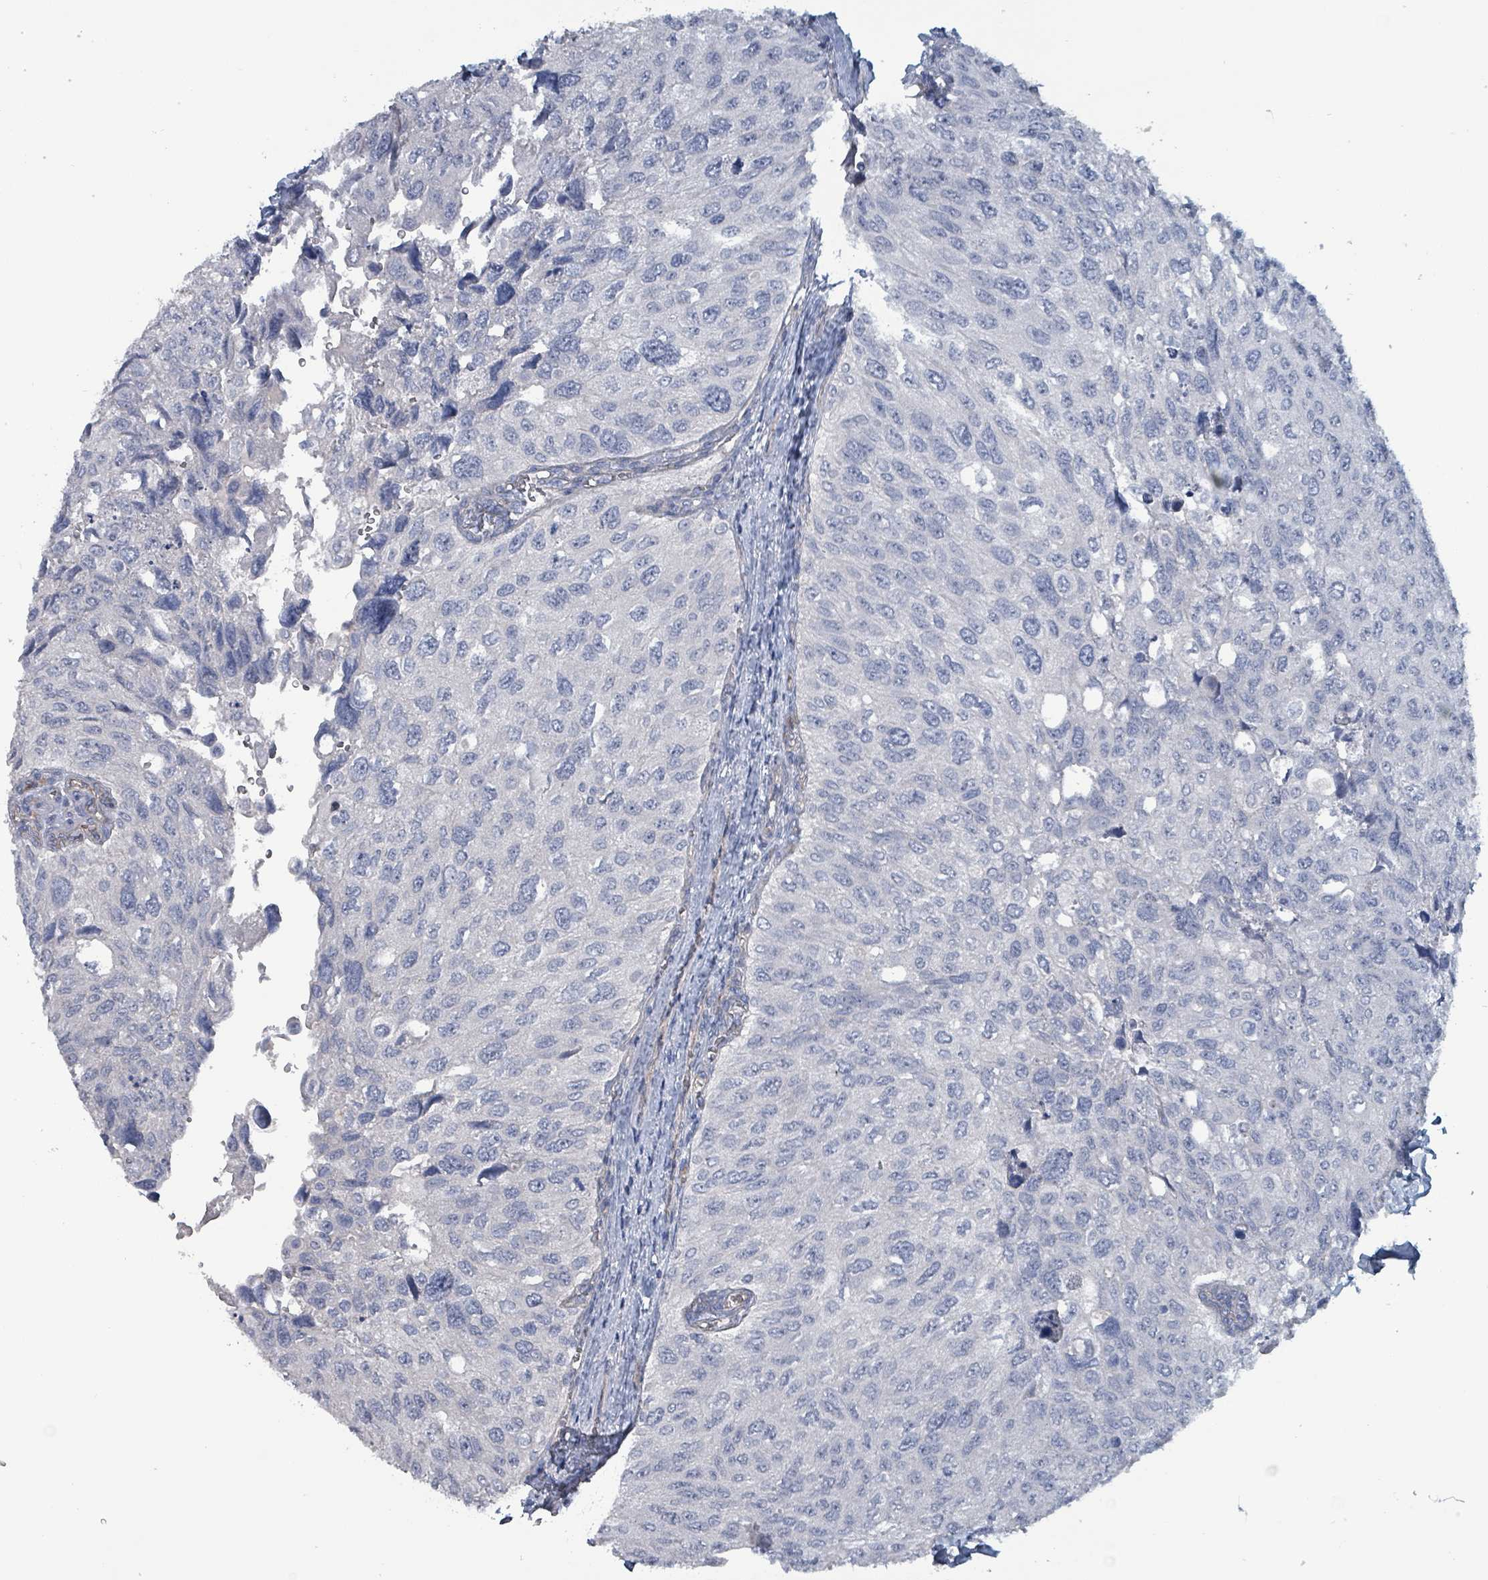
{"staining": {"intensity": "negative", "quantity": "none", "location": "none"}, "tissue": "urothelial cancer", "cell_type": "Tumor cells", "image_type": "cancer", "snomed": [{"axis": "morphology", "description": "Urothelial carcinoma, NOS"}, {"axis": "topography", "description": "Urinary bladder"}], "caption": "Immunohistochemistry histopathology image of human transitional cell carcinoma stained for a protein (brown), which reveals no staining in tumor cells.", "gene": "TAAR5", "patient": {"sex": "male", "age": 80}}